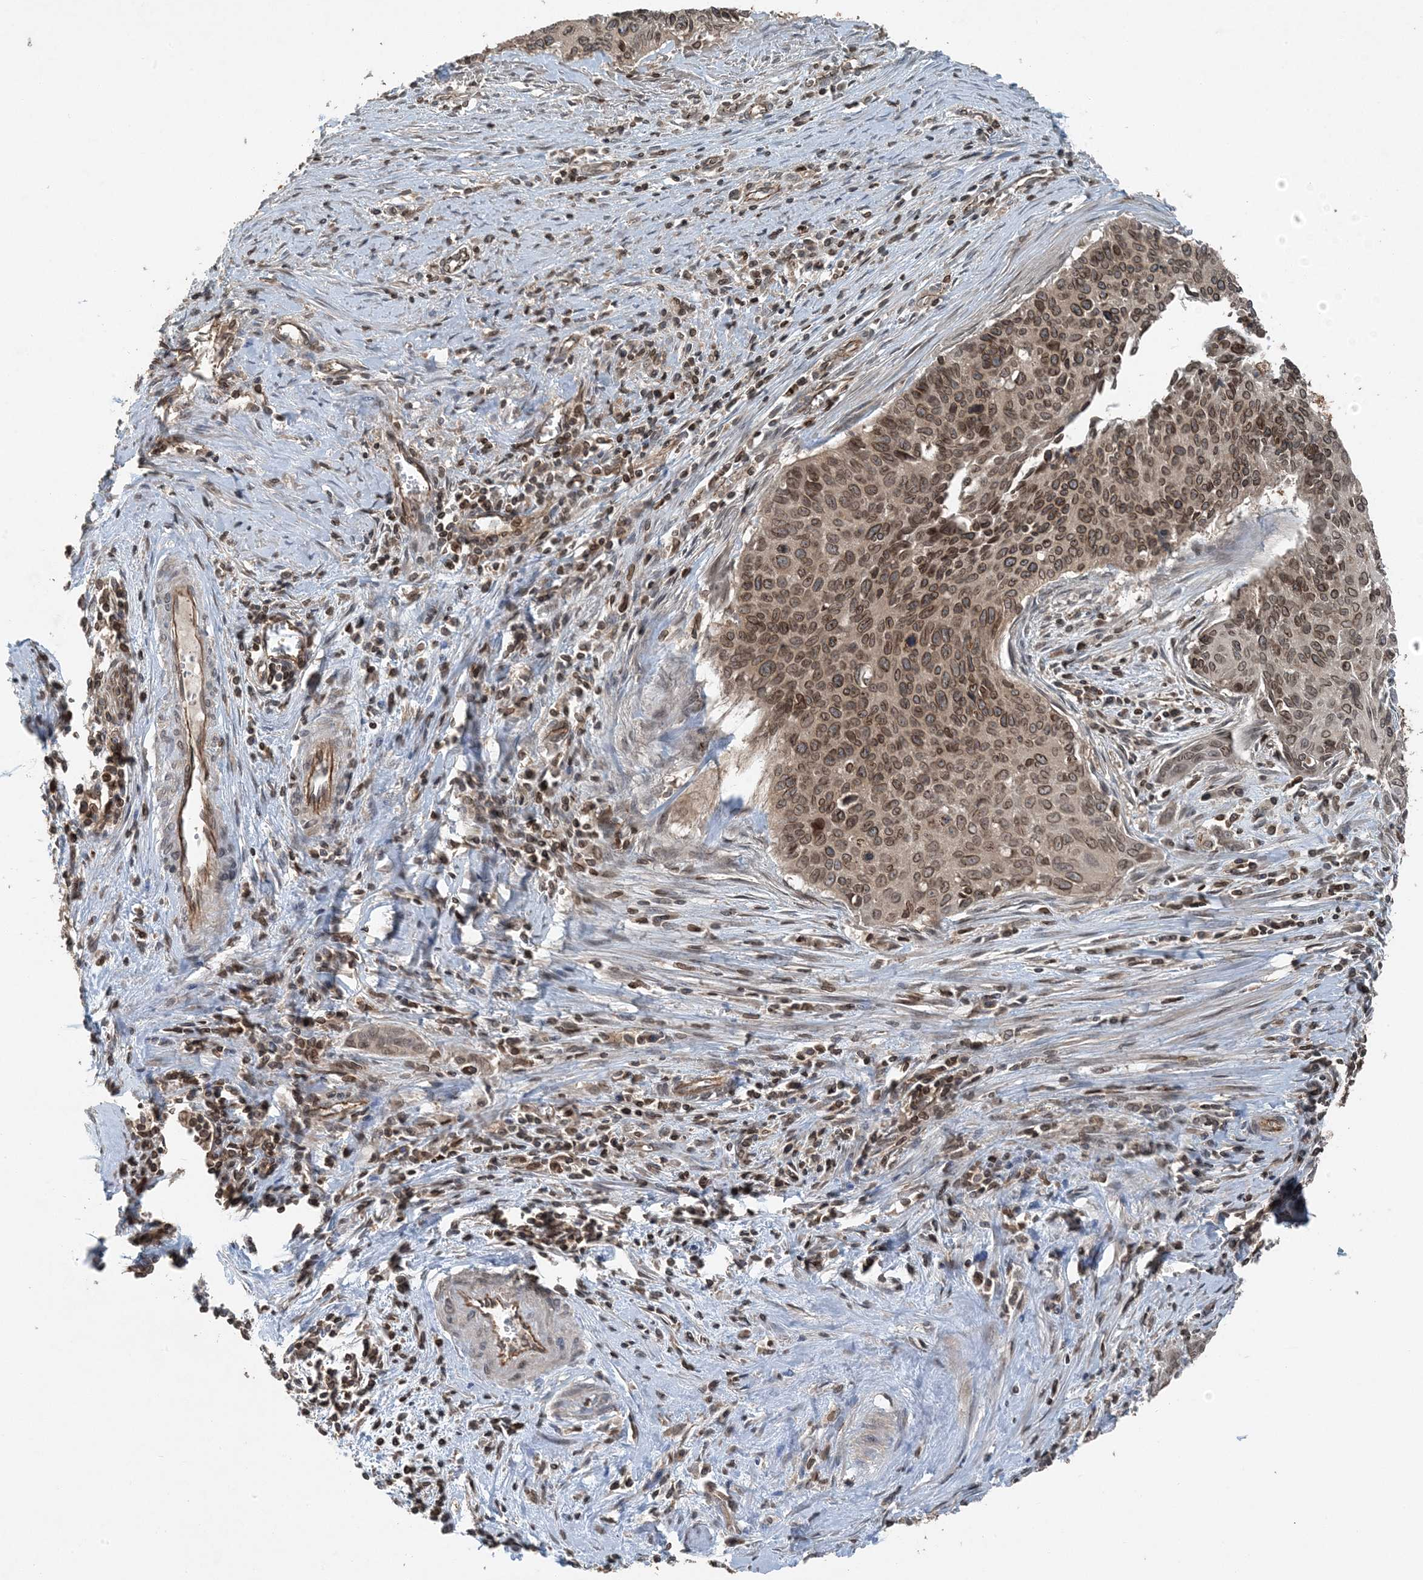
{"staining": {"intensity": "moderate", "quantity": ">75%", "location": "cytoplasmic/membranous,nuclear"}, "tissue": "cervical cancer", "cell_type": "Tumor cells", "image_type": "cancer", "snomed": [{"axis": "morphology", "description": "Squamous cell carcinoma, NOS"}, {"axis": "topography", "description": "Cervix"}], "caption": "Immunohistochemical staining of human cervical squamous cell carcinoma shows moderate cytoplasmic/membranous and nuclear protein expression in approximately >75% of tumor cells.", "gene": "ZFAND2B", "patient": {"sex": "female", "age": 55}}